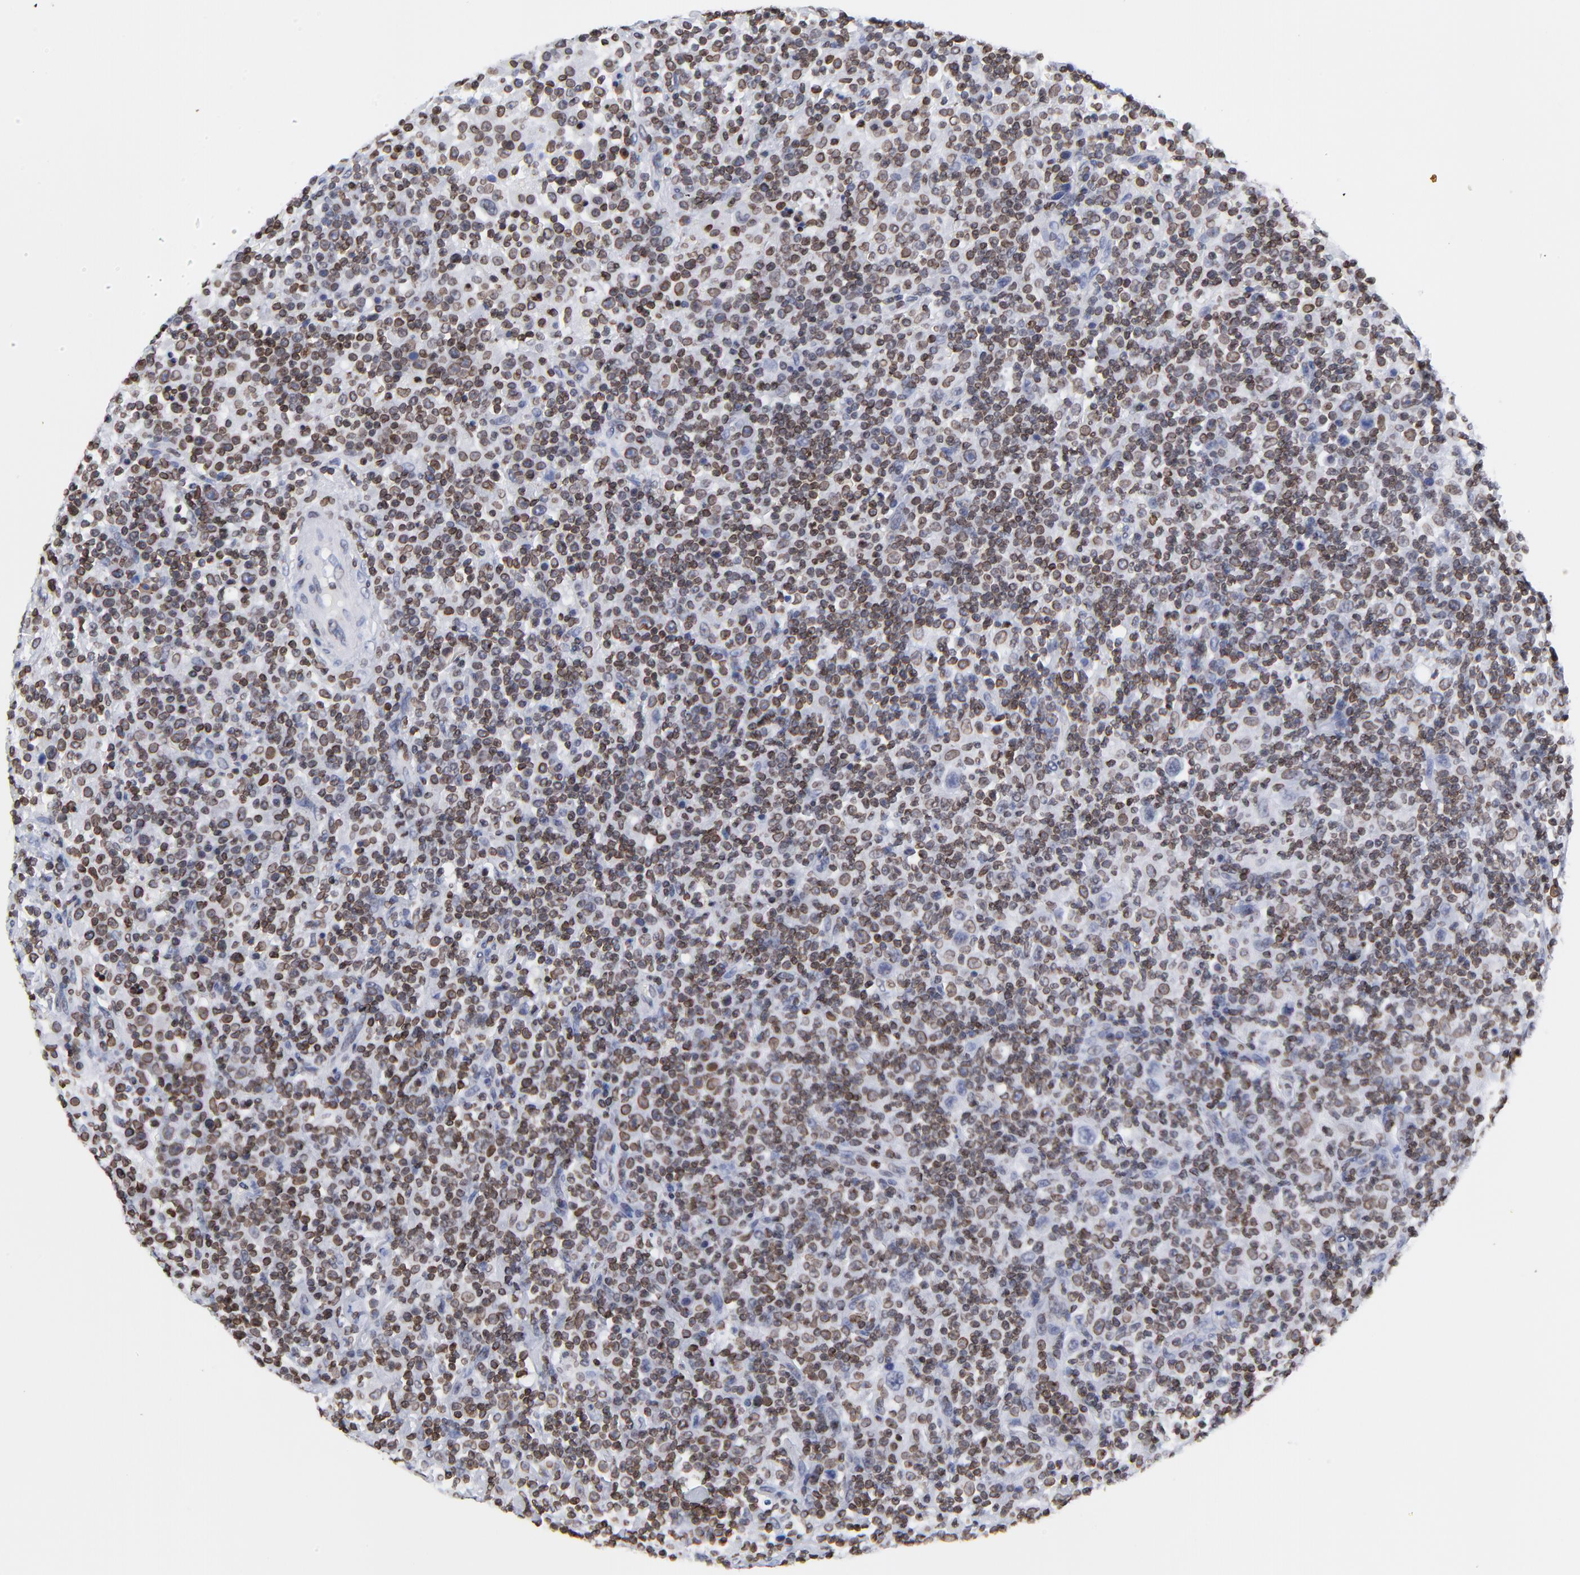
{"staining": {"intensity": "moderate", "quantity": ">75%", "location": "cytoplasmic/membranous,nuclear"}, "tissue": "lymphoma", "cell_type": "Tumor cells", "image_type": "cancer", "snomed": [{"axis": "morphology", "description": "Hodgkin's disease, NOS"}, {"axis": "topography", "description": "Lymph node"}], "caption": "DAB immunohistochemical staining of Hodgkin's disease exhibits moderate cytoplasmic/membranous and nuclear protein positivity in about >75% of tumor cells.", "gene": "THAP7", "patient": {"sex": "male", "age": 65}}